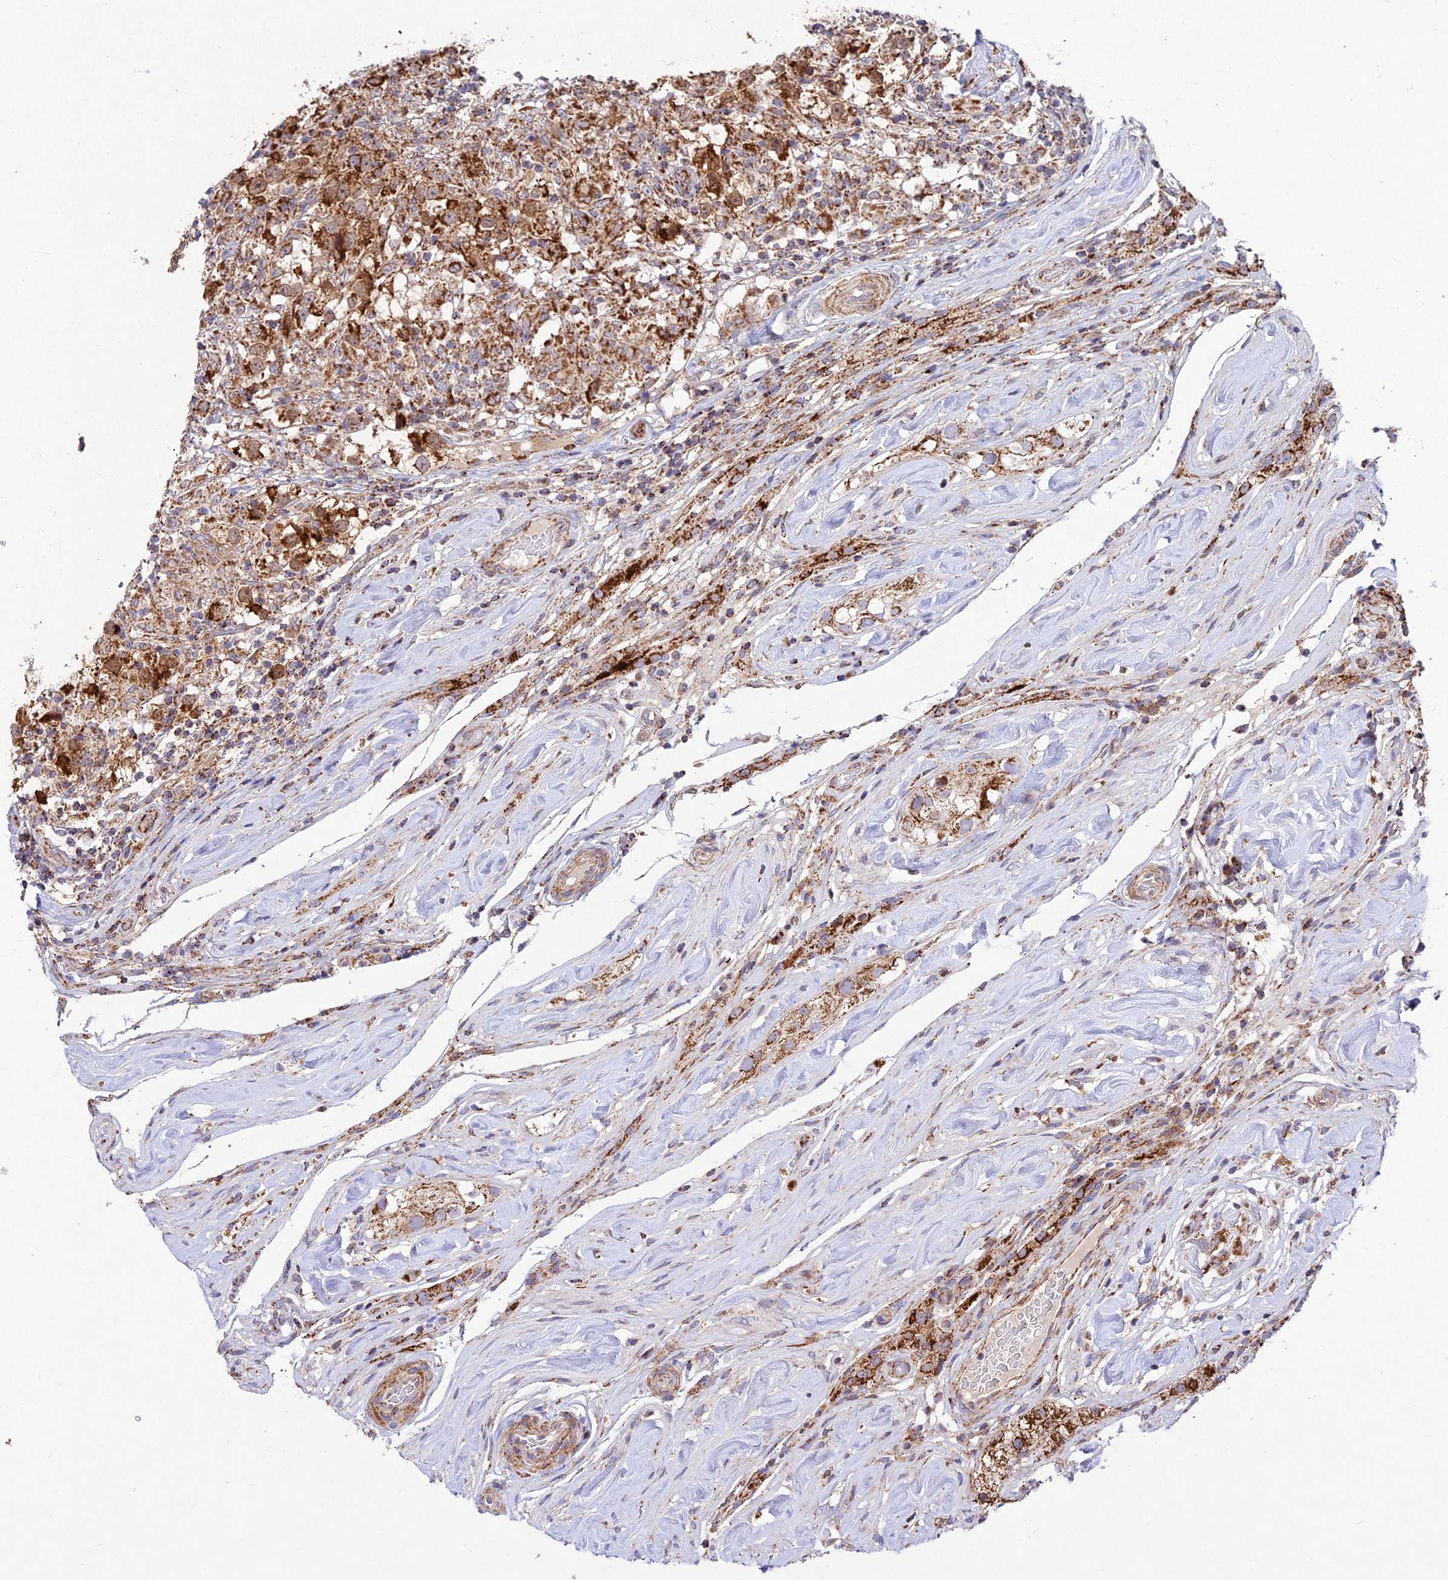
{"staining": {"intensity": "moderate", "quantity": ">75%", "location": "cytoplasmic/membranous"}, "tissue": "testis cancer", "cell_type": "Tumor cells", "image_type": "cancer", "snomed": [{"axis": "morphology", "description": "Seminoma, NOS"}, {"axis": "topography", "description": "Testis"}], "caption": "There is medium levels of moderate cytoplasmic/membranous positivity in tumor cells of seminoma (testis), as demonstrated by immunohistochemical staining (brown color).", "gene": "KHDC3L", "patient": {"sex": "male", "age": 46}}